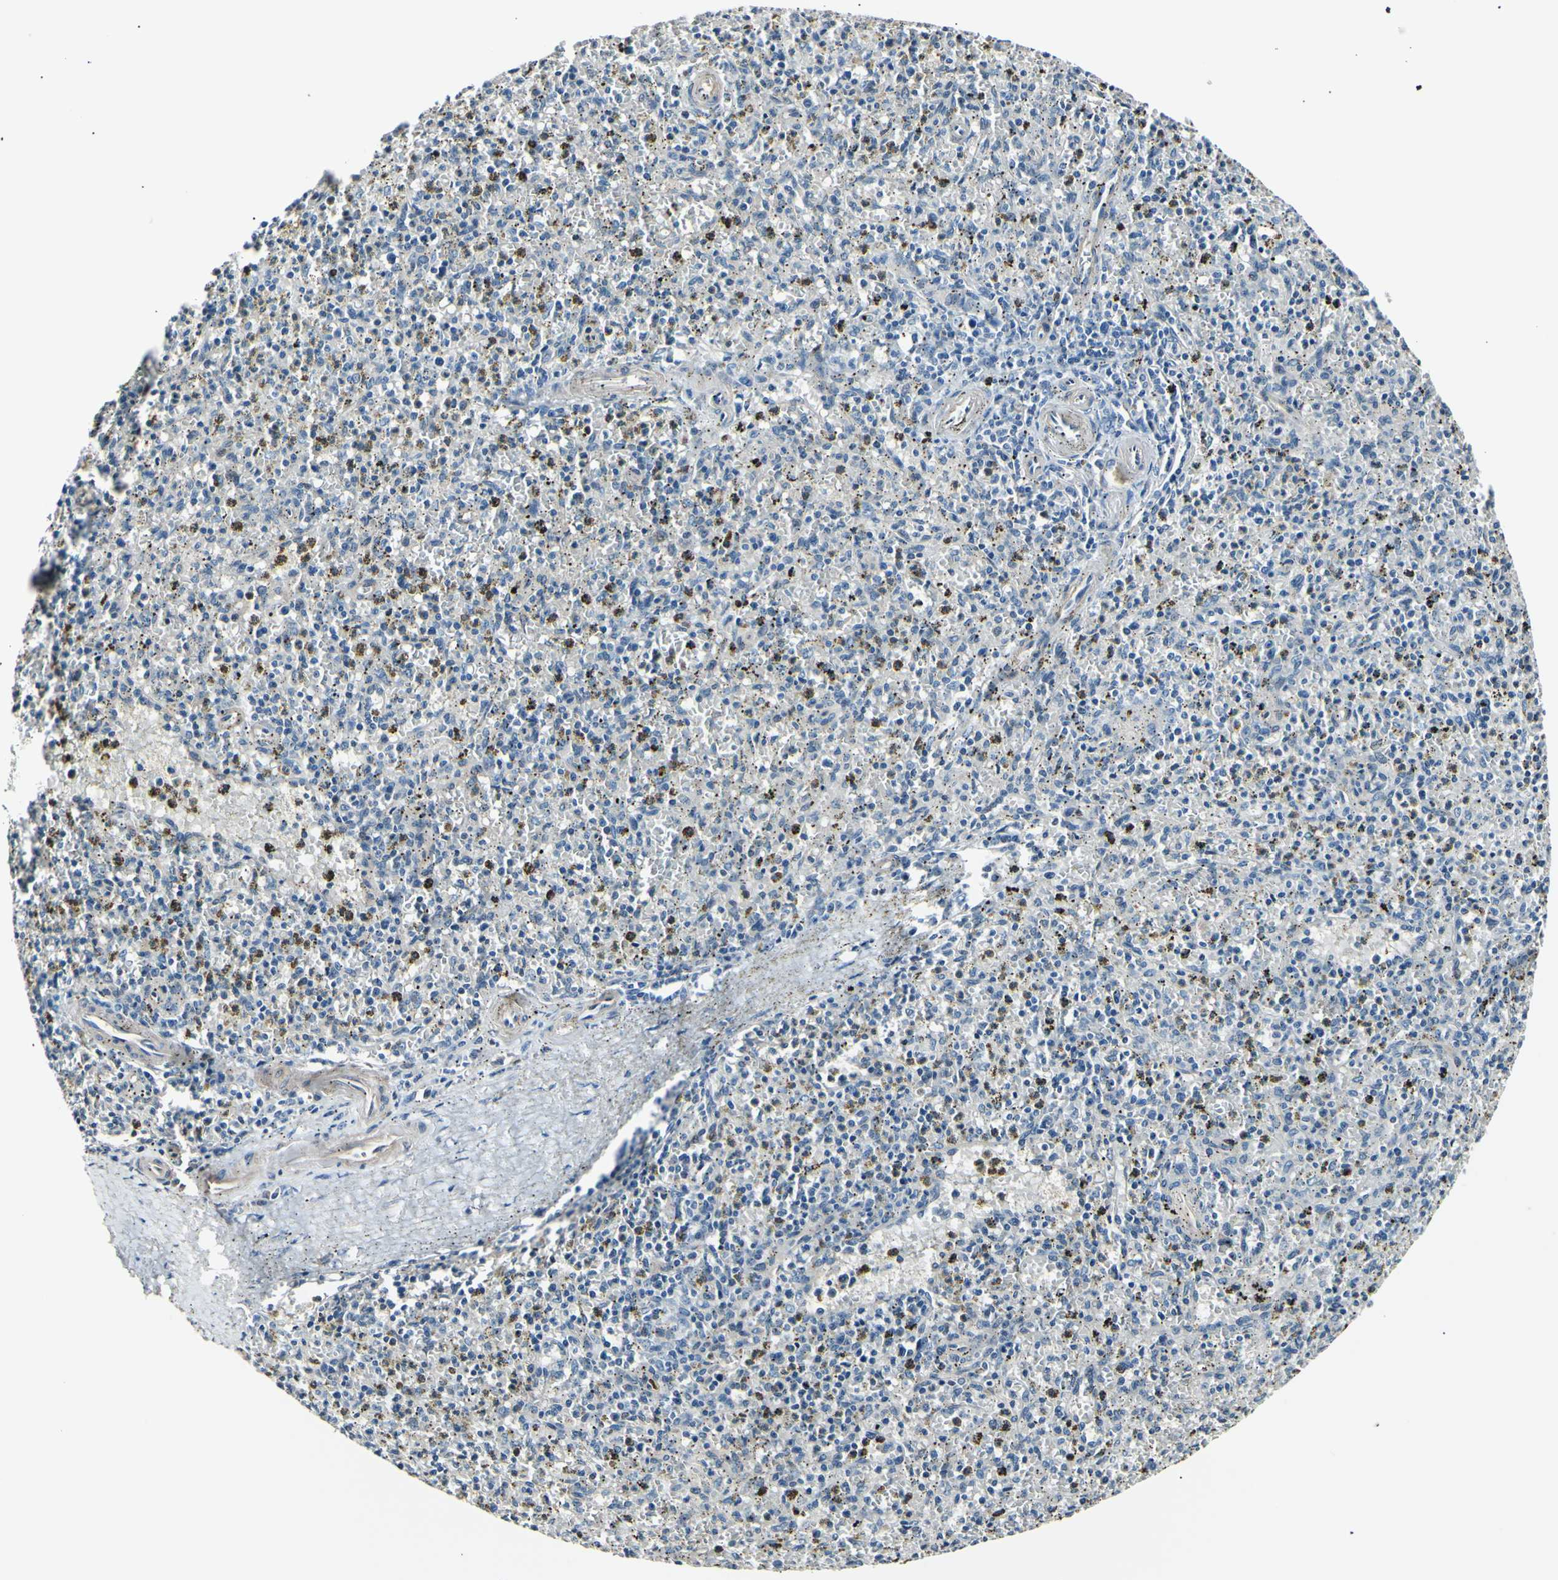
{"staining": {"intensity": "negative", "quantity": "none", "location": "none"}, "tissue": "spleen", "cell_type": "Cells in red pulp", "image_type": "normal", "snomed": [{"axis": "morphology", "description": "Normal tissue, NOS"}, {"axis": "topography", "description": "Spleen"}], "caption": "This is an immunohistochemistry histopathology image of unremarkable human spleen. There is no staining in cells in red pulp.", "gene": "AK1", "patient": {"sex": "male", "age": 72}}